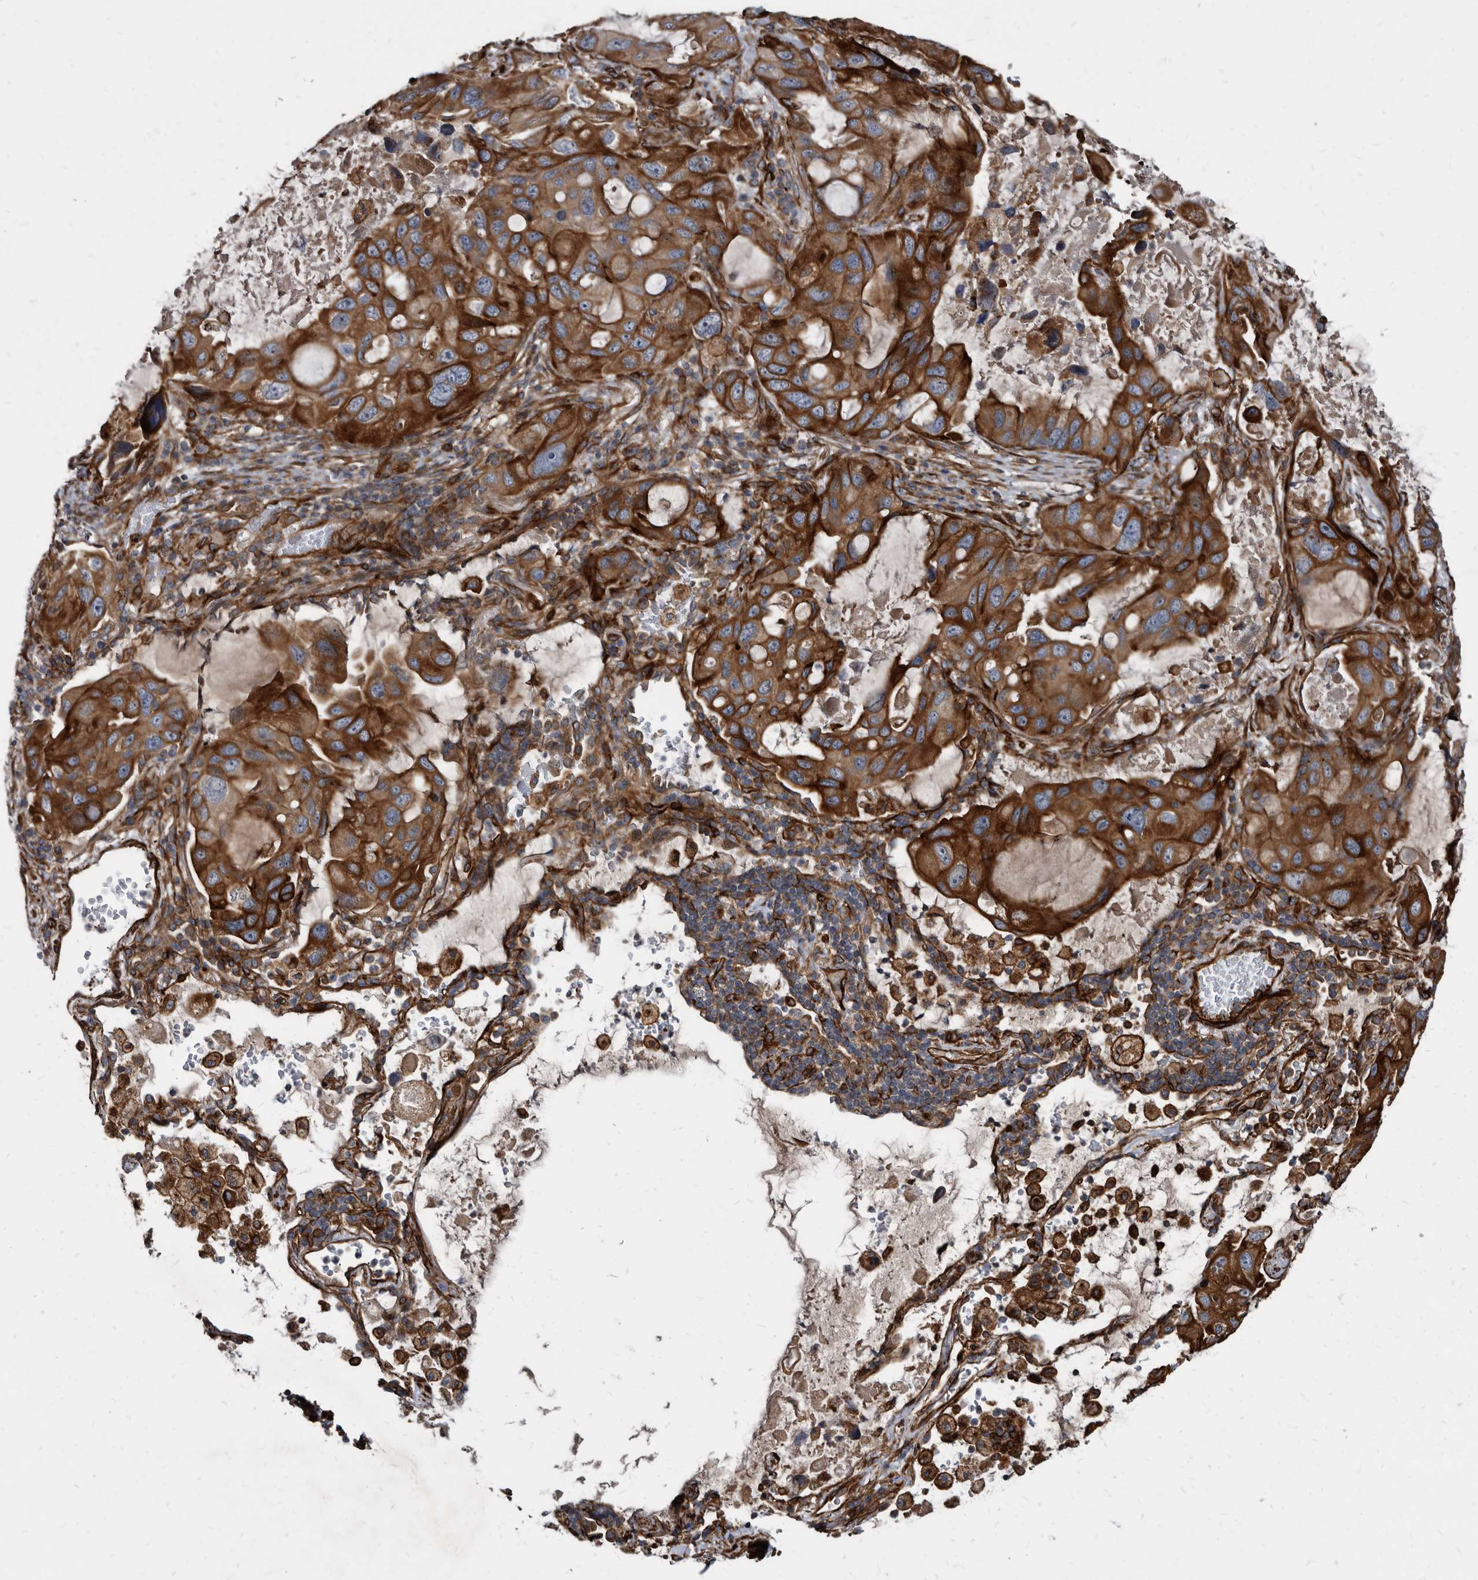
{"staining": {"intensity": "strong", "quantity": ">75%", "location": "cytoplasmic/membranous"}, "tissue": "lung cancer", "cell_type": "Tumor cells", "image_type": "cancer", "snomed": [{"axis": "morphology", "description": "Squamous cell carcinoma, NOS"}, {"axis": "topography", "description": "Lung"}], "caption": "Strong cytoplasmic/membranous staining for a protein is identified in approximately >75% of tumor cells of squamous cell carcinoma (lung) using IHC.", "gene": "KCTD20", "patient": {"sex": "female", "age": 73}}